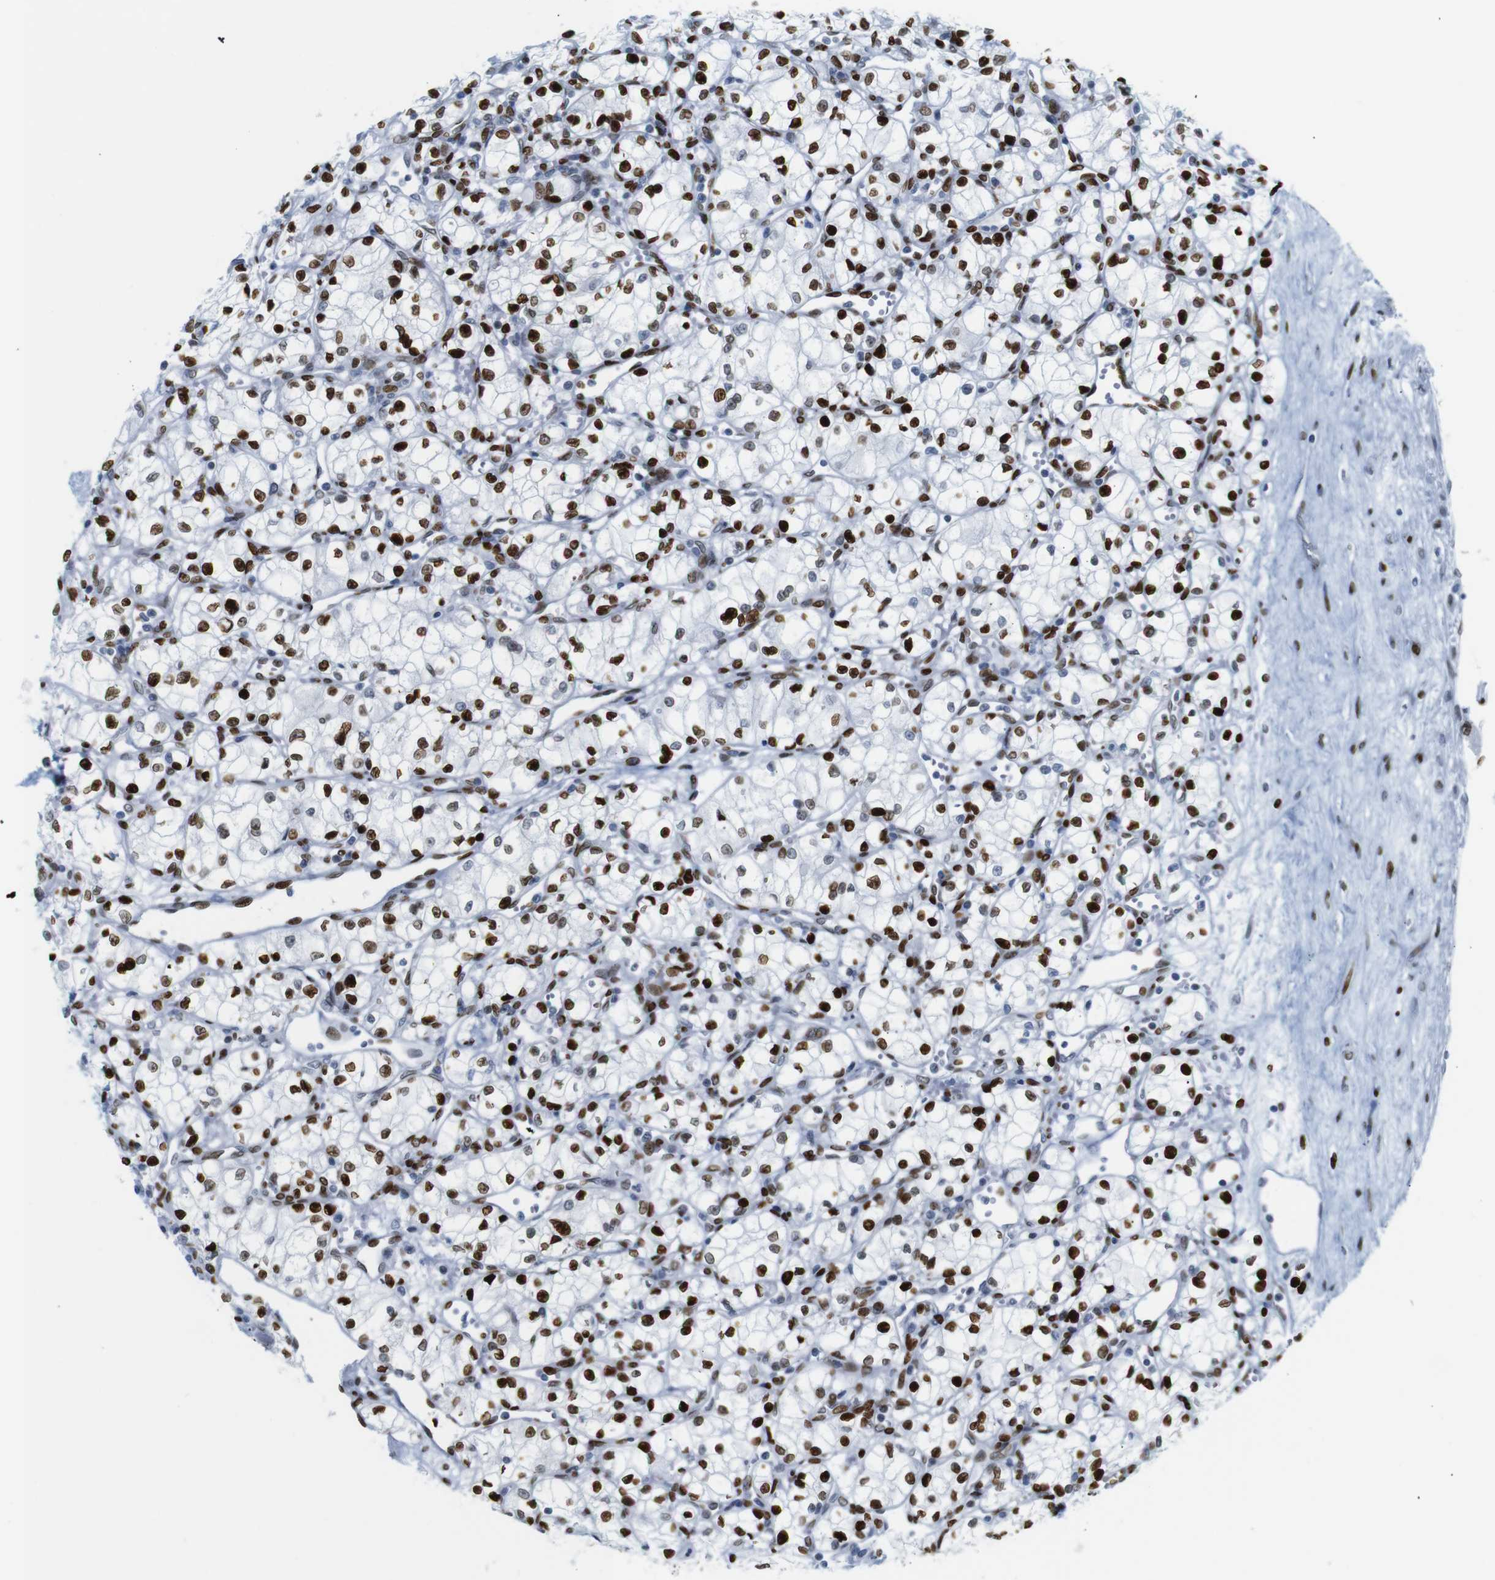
{"staining": {"intensity": "strong", "quantity": ">75%", "location": "nuclear"}, "tissue": "renal cancer", "cell_type": "Tumor cells", "image_type": "cancer", "snomed": [{"axis": "morphology", "description": "Normal tissue, NOS"}, {"axis": "morphology", "description": "Adenocarcinoma, NOS"}, {"axis": "topography", "description": "Kidney"}], "caption": "The photomicrograph reveals a brown stain indicating the presence of a protein in the nuclear of tumor cells in adenocarcinoma (renal). (Stains: DAB (3,3'-diaminobenzidine) in brown, nuclei in blue, Microscopy: brightfield microscopy at high magnification).", "gene": "NPIPB15", "patient": {"sex": "male", "age": 59}}